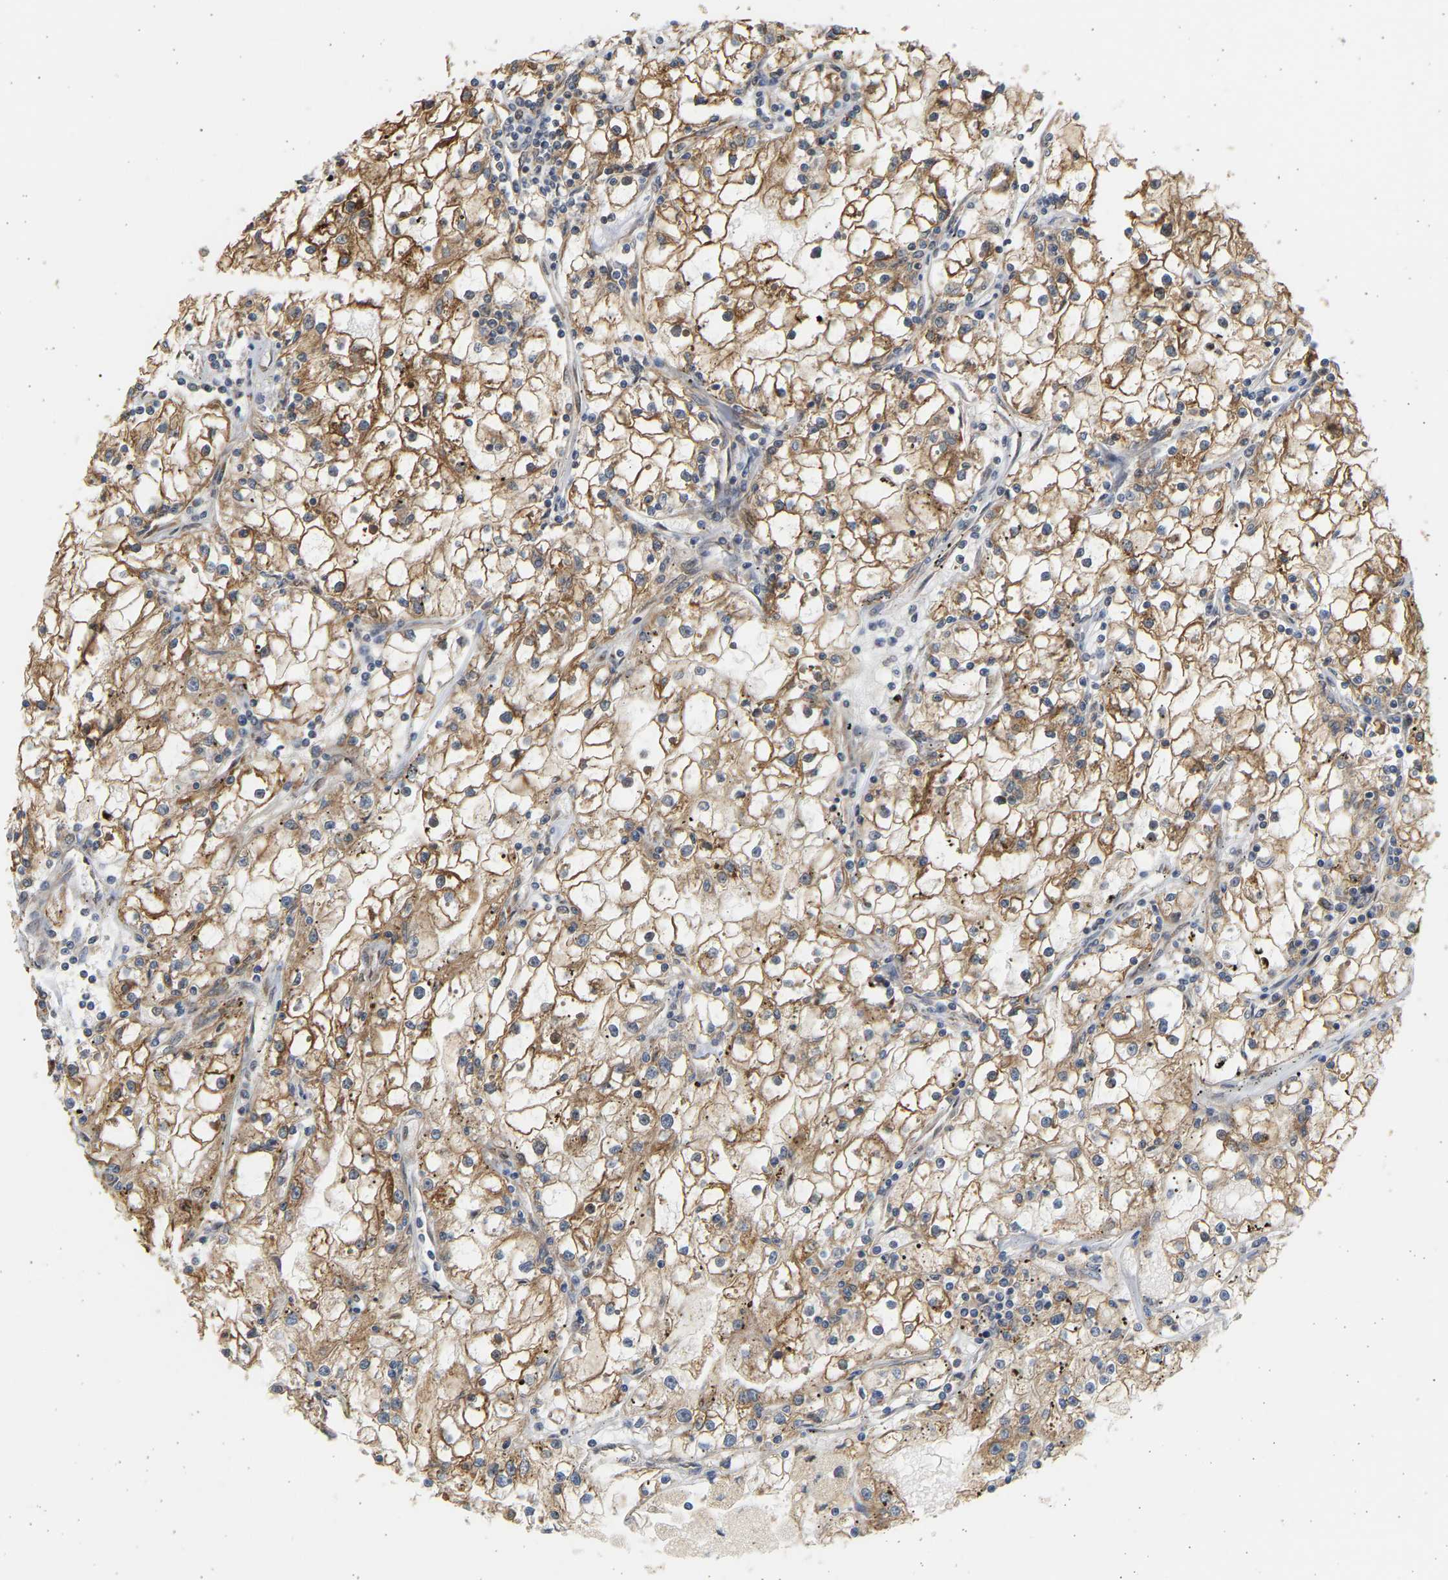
{"staining": {"intensity": "moderate", "quantity": ">75%", "location": "cytoplasmic/membranous"}, "tissue": "renal cancer", "cell_type": "Tumor cells", "image_type": "cancer", "snomed": [{"axis": "morphology", "description": "Adenocarcinoma, NOS"}, {"axis": "topography", "description": "Kidney"}], "caption": "Human renal adenocarcinoma stained for a protein (brown) reveals moderate cytoplasmic/membranous positive expression in about >75% of tumor cells.", "gene": "B4GALT6", "patient": {"sex": "male", "age": 56}}